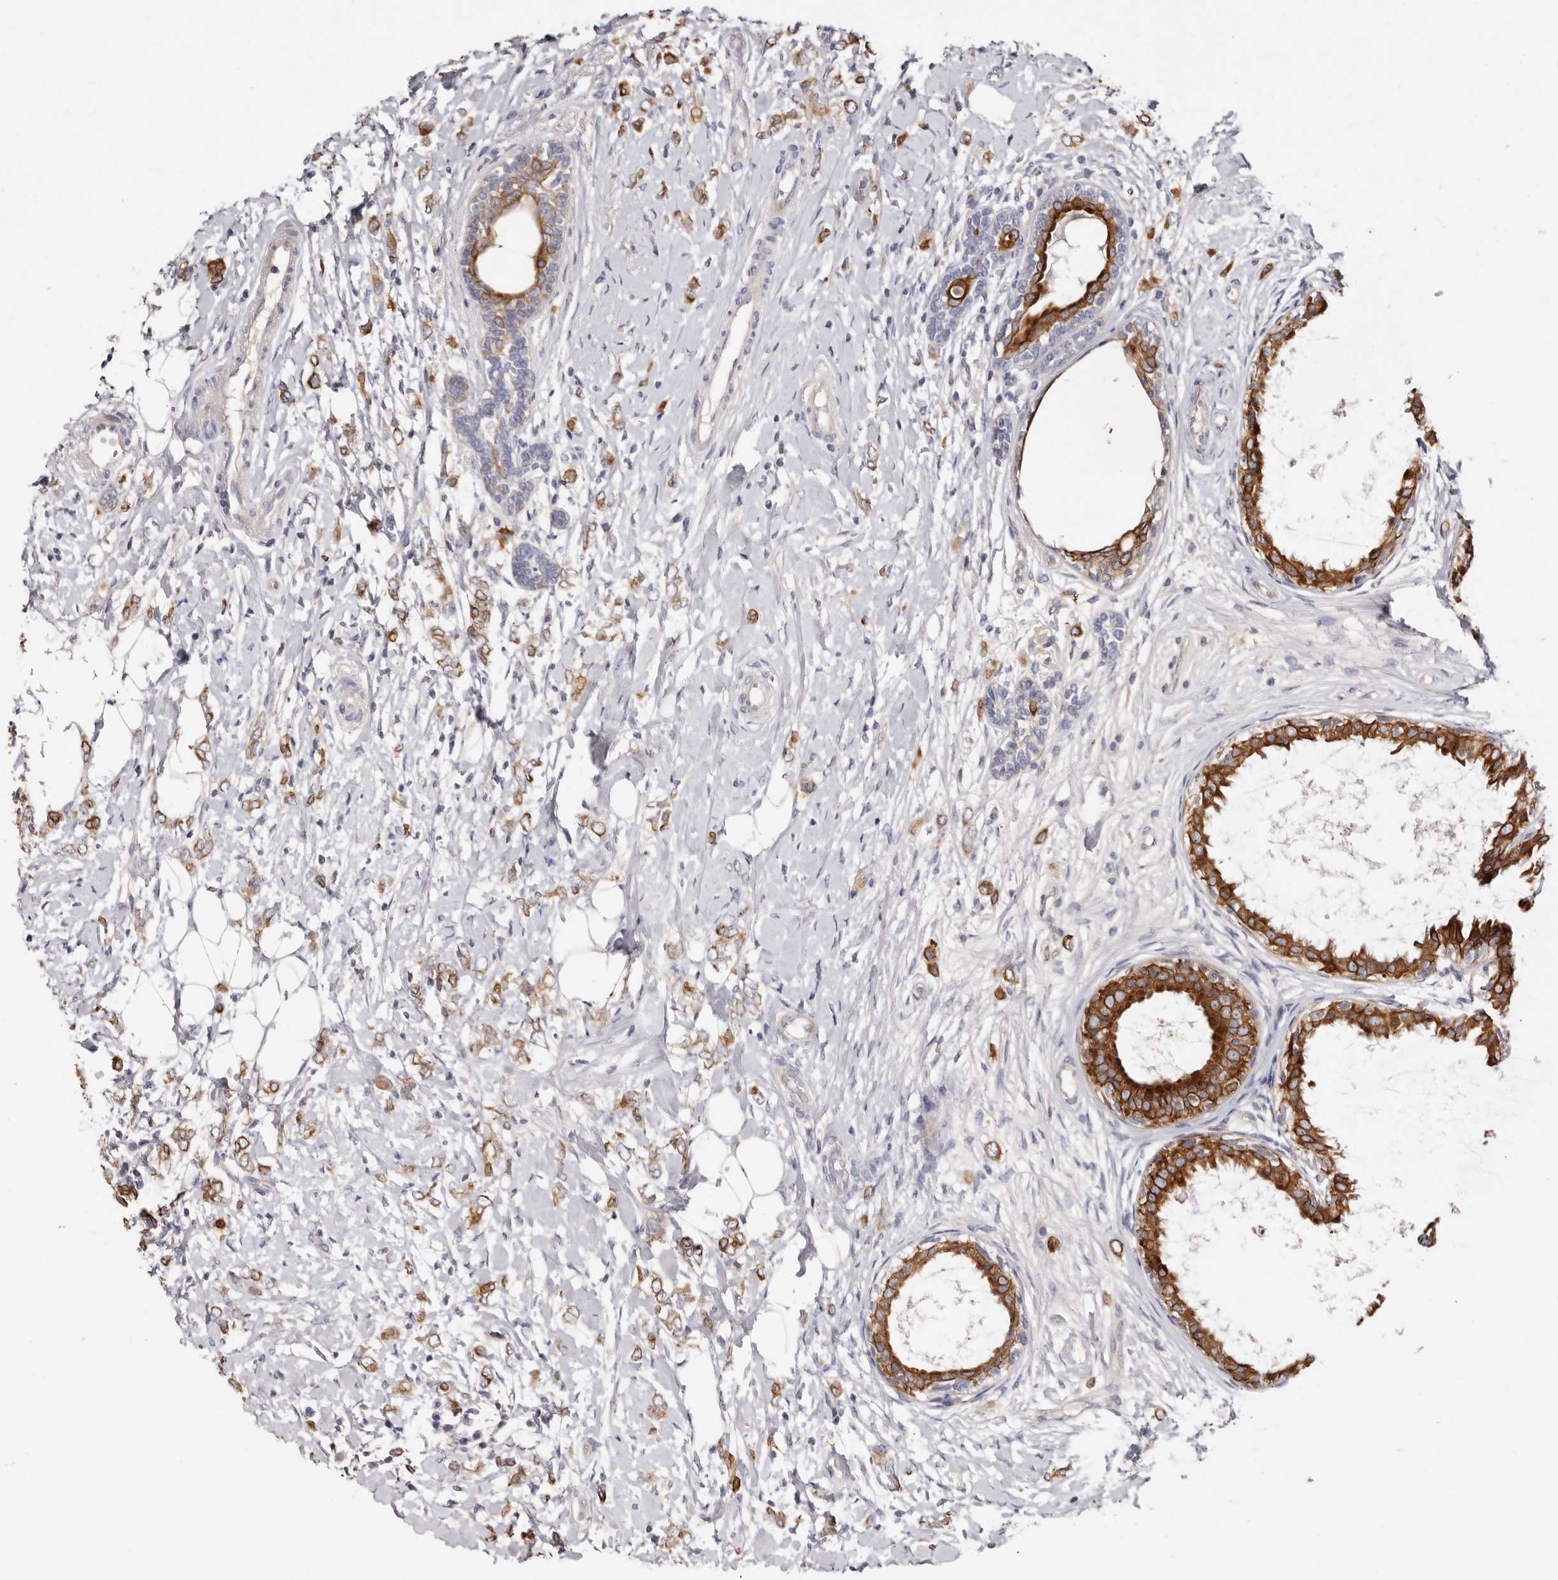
{"staining": {"intensity": "moderate", "quantity": ">75%", "location": "cytoplasmic/membranous"}, "tissue": "breast cancer", "cell_type": "Tumor cells", "image_type": "cancer", "snomed": [{"axis": "morphology", "description": "Normal tissue, NOS"}, {"axis": "morphology", "description": "Lobular carcinoma"}, {"axis": "topography", "description": "Breast"}], "caption": "Lobular carcinoma (breast) was stained to show a protein in brown. There is medium levels of moderate cytoplasmic/membranous staining in about >75% of tumor cells.", "gene": "STK16", "patient": {"sex": "female", "age": 47}}